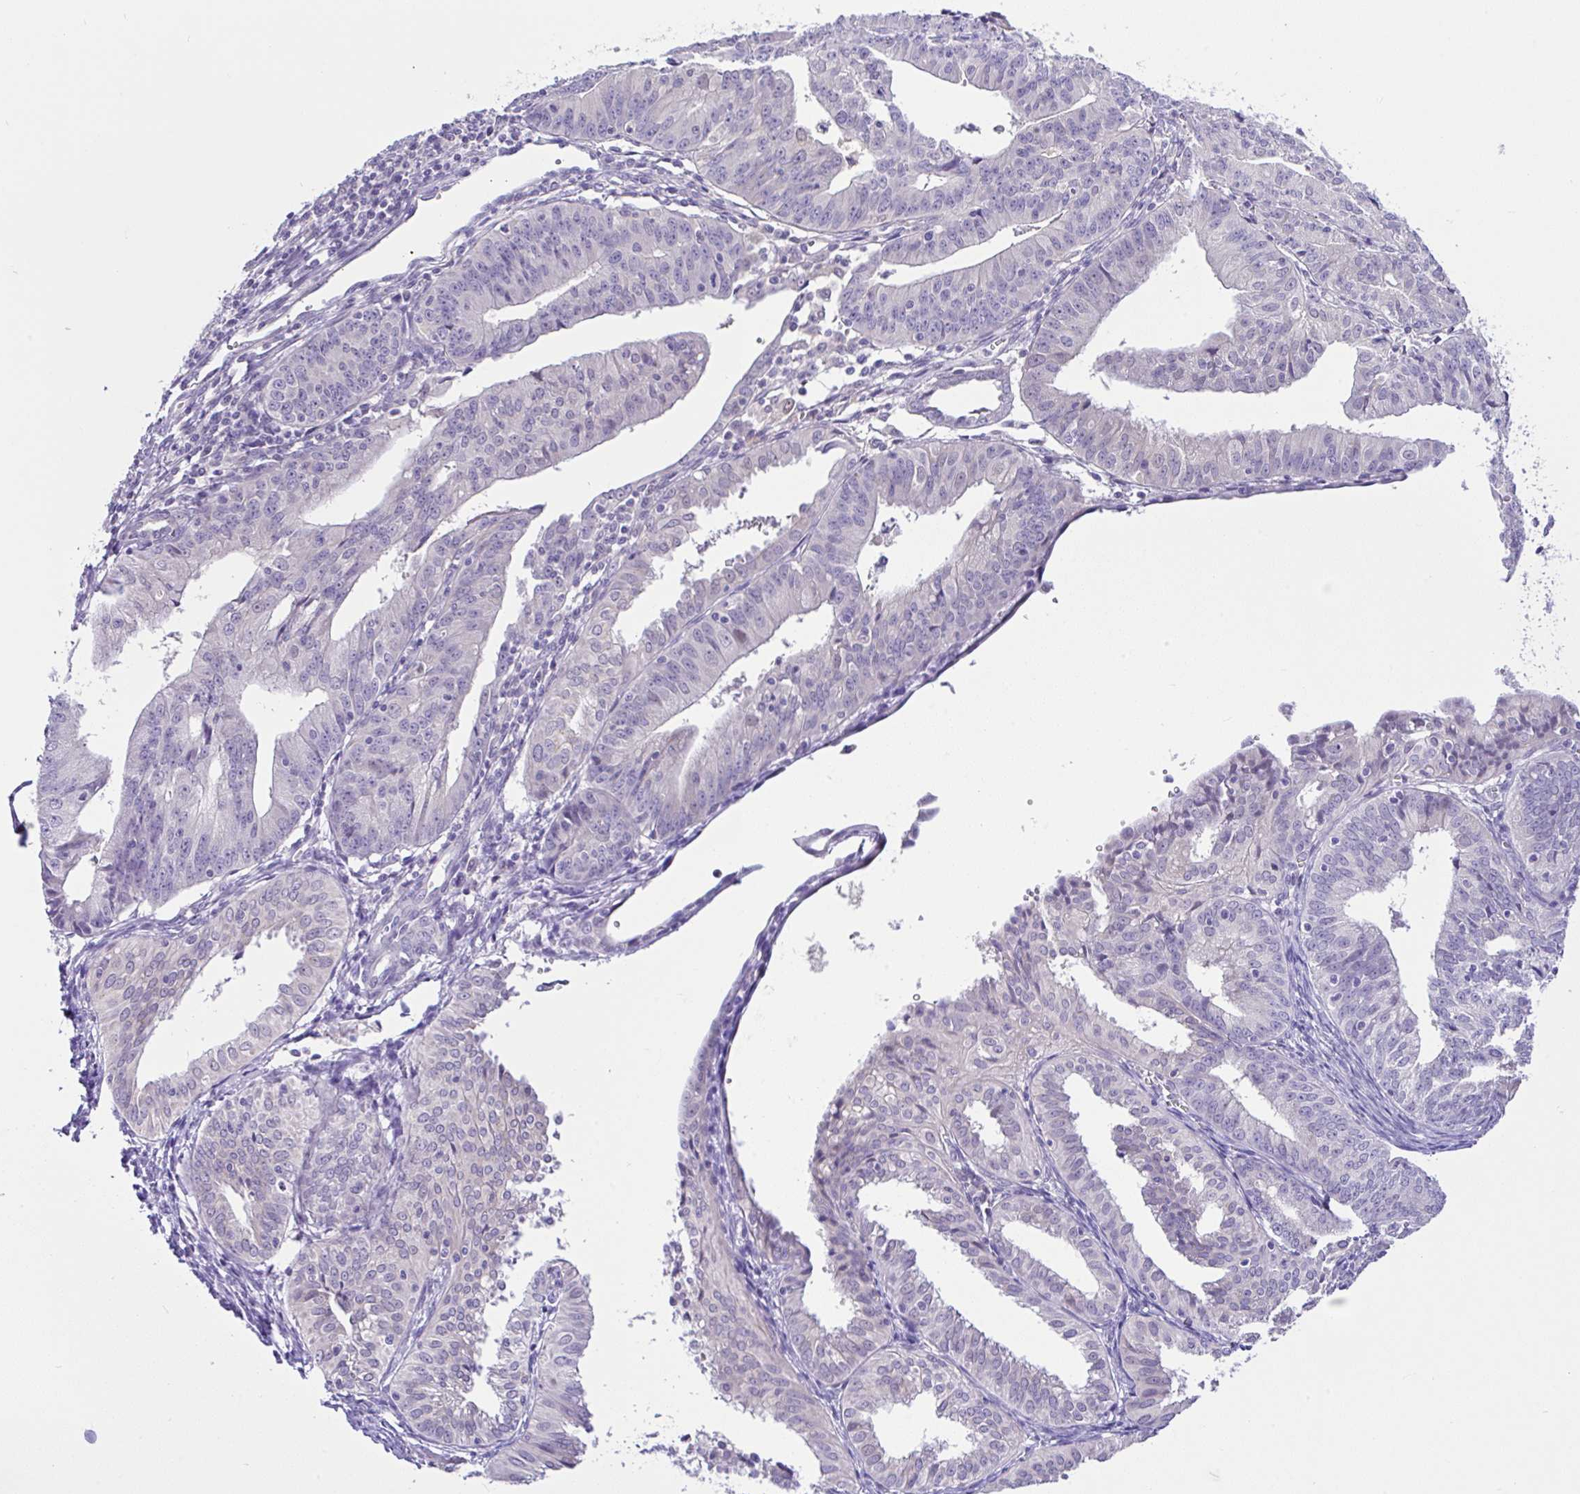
{"staining": {"intensity": "negative", "quantity": "none", "location": "none"}, "tissue": "endometrial cancer", "cell_type": "Tumor cells", "image_type": "cancer", "snomed": [{"axis": "morphology", "description": "Adenocarcinoma, NOS"}, {"axis": "topography", "description": "Endometrium"}], "caption": "Immunohistochemistry (IHC) histopathology image of neoplastic tissue: endometrial cancer (adenocarcinoma) stained with DAB displays no significant protein positivity in tumor cells. (IHC, brightfield microscopy, high magnification).", "gene": "ANO4", "patient": {"sex": "female", "age": 56}}